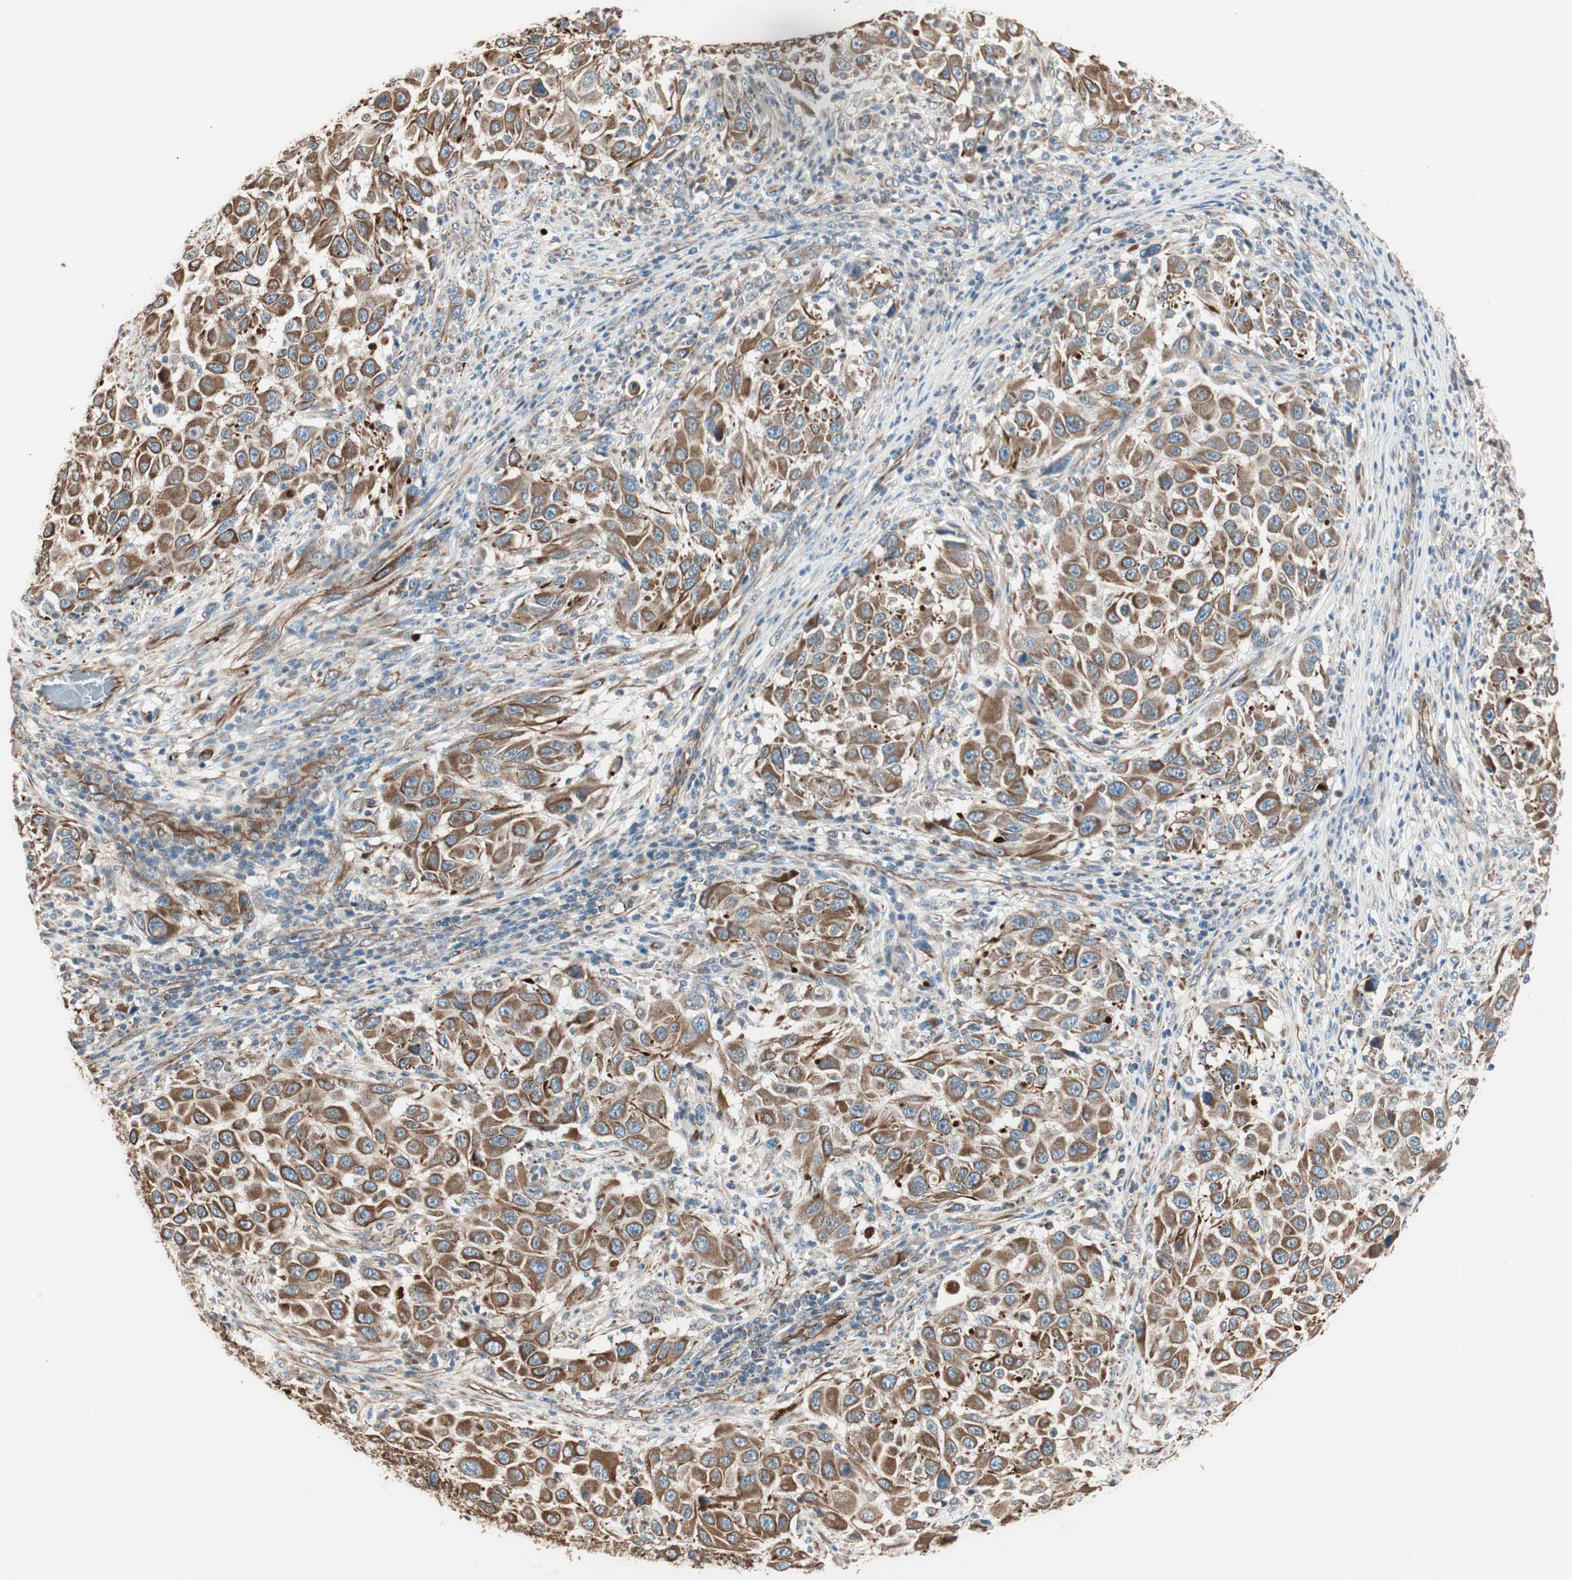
{"staining": {"intensity": "moderate", "quantity": ">75%", "location": "cytoplasmic/membranous"}, "tissue": "melanoma", "cell_type": "Tumor cells", "image_type": "cancer", "snomed": [{"axis": "morphology", "description": "Malignant melanoma, Metastatic site"}, {"axis": "topography", "description": "Lymph node"}], "caption": "Human malignant melanoma (metastatic site) stained with a protein marker shows moderate staining in tumor cells.", "gene": "SRCIN1", "patient": {"sex": "male", "age": 61}}